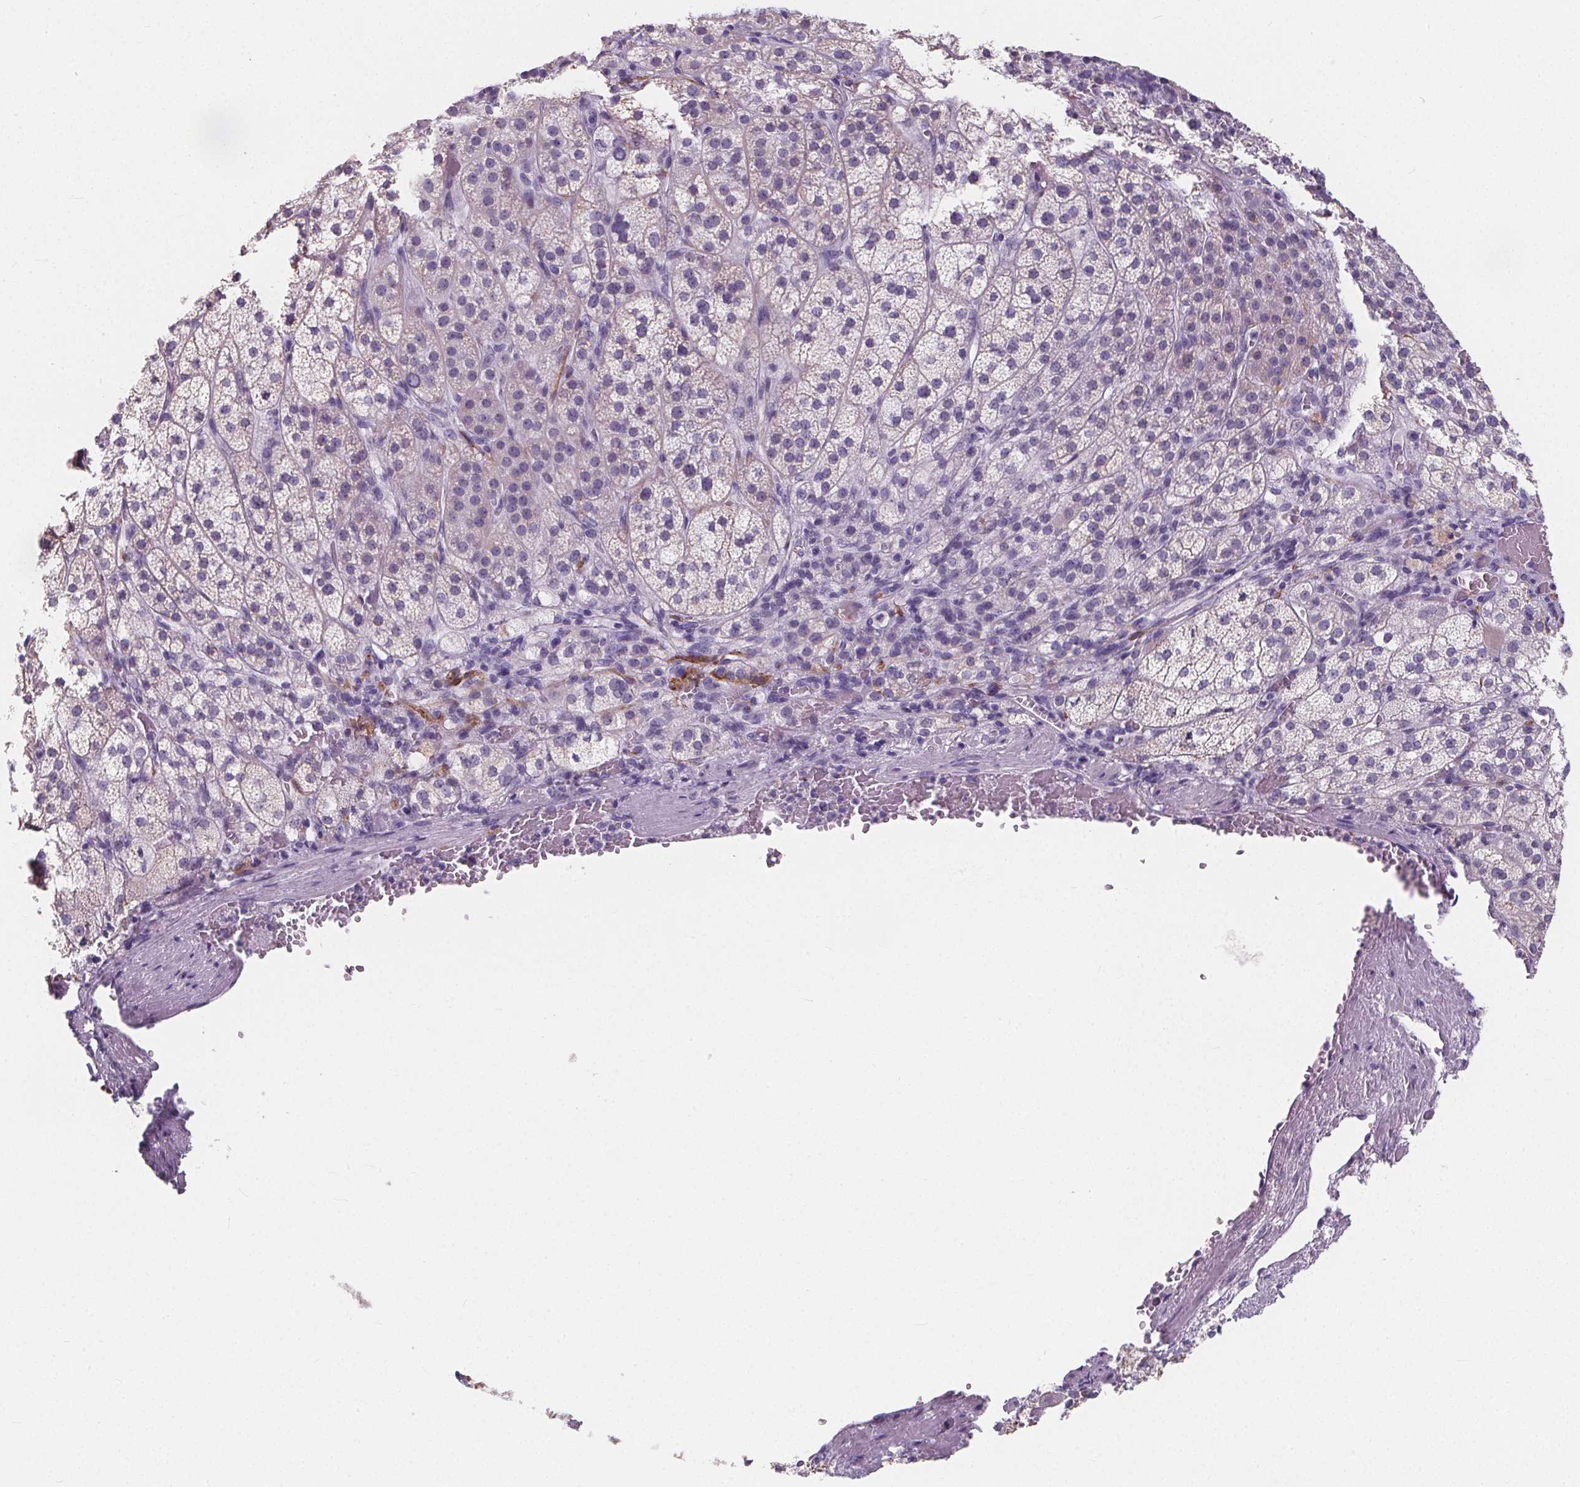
{"staining": {"intensity": "negative", "quantity": "none", "location": "none"}, "tissue": "adrenal gland", "cell_type": "Glandular cells", "image_type": "normal", "snomed": [{"axis": "morphology", "description": "Normal tissue, NOS"}, {"axis": "topography", "description": "Adrenal gland"}], "caption": "The immunohistochemistry (IHC) histopathology image has no significant positivity in glandular cells of adrenal gland.", "gene": "ADRB1", "patient": {"sex": "female", "age": 60}}